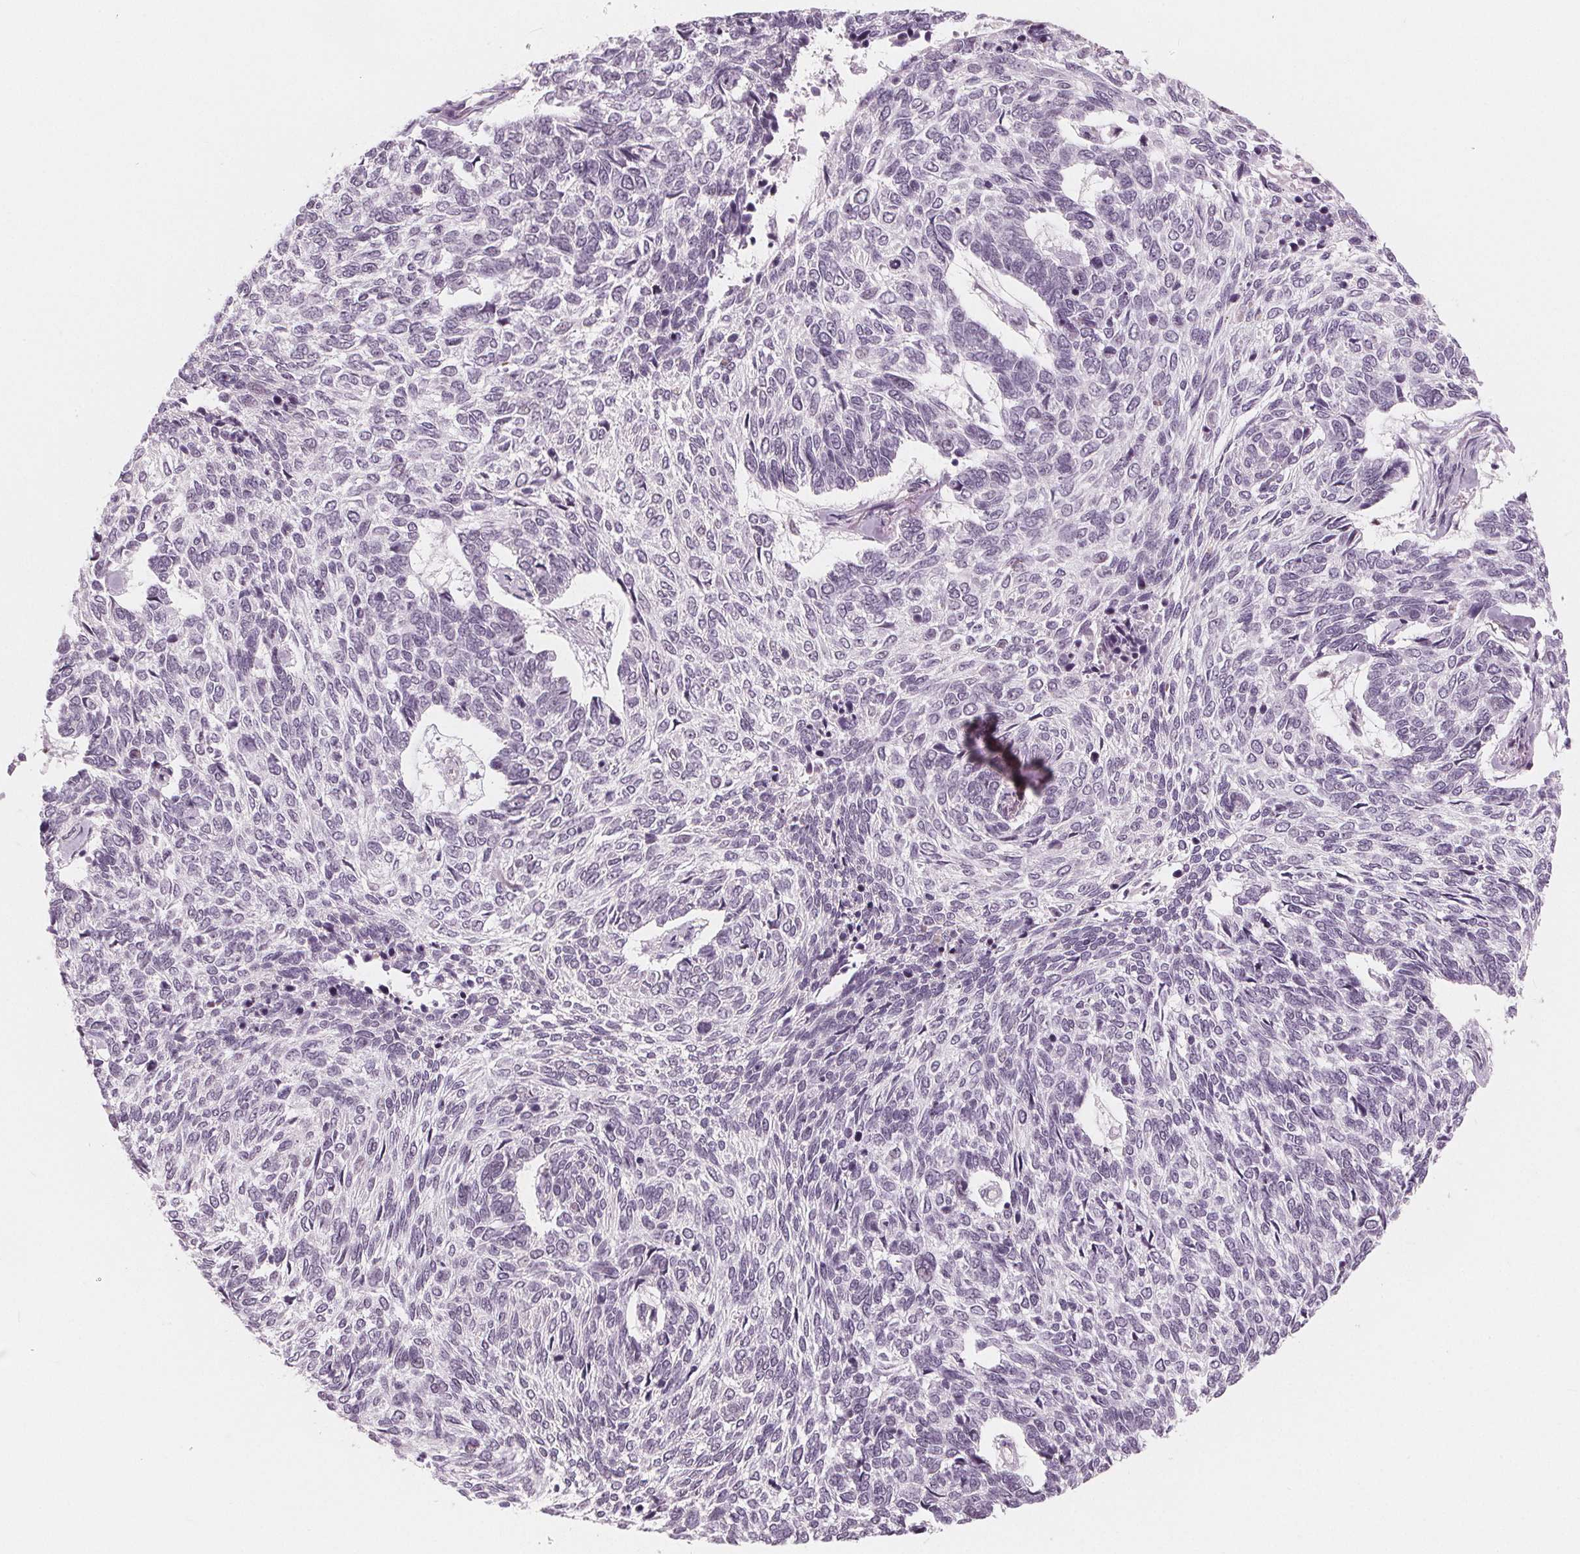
{"staining": {"intensity": "negative", "quantity": "none", "location": "none"}, "tissue": "skin cancer", "cell_type": "Tumor cells", "image_type": "cancer", "snomed": [{"axis": "morphology", "description": "Basal cell carcinoma"}, {"axis": "topography", "description": "Skin"}], "caption": "This is an immunohistochemistry (IHC) micrograph of basal cell carcinoma (skin). There is no expression in tumor cells.", "gene": "NUP210L", "patient": {"sex": "female", "age": 65}}